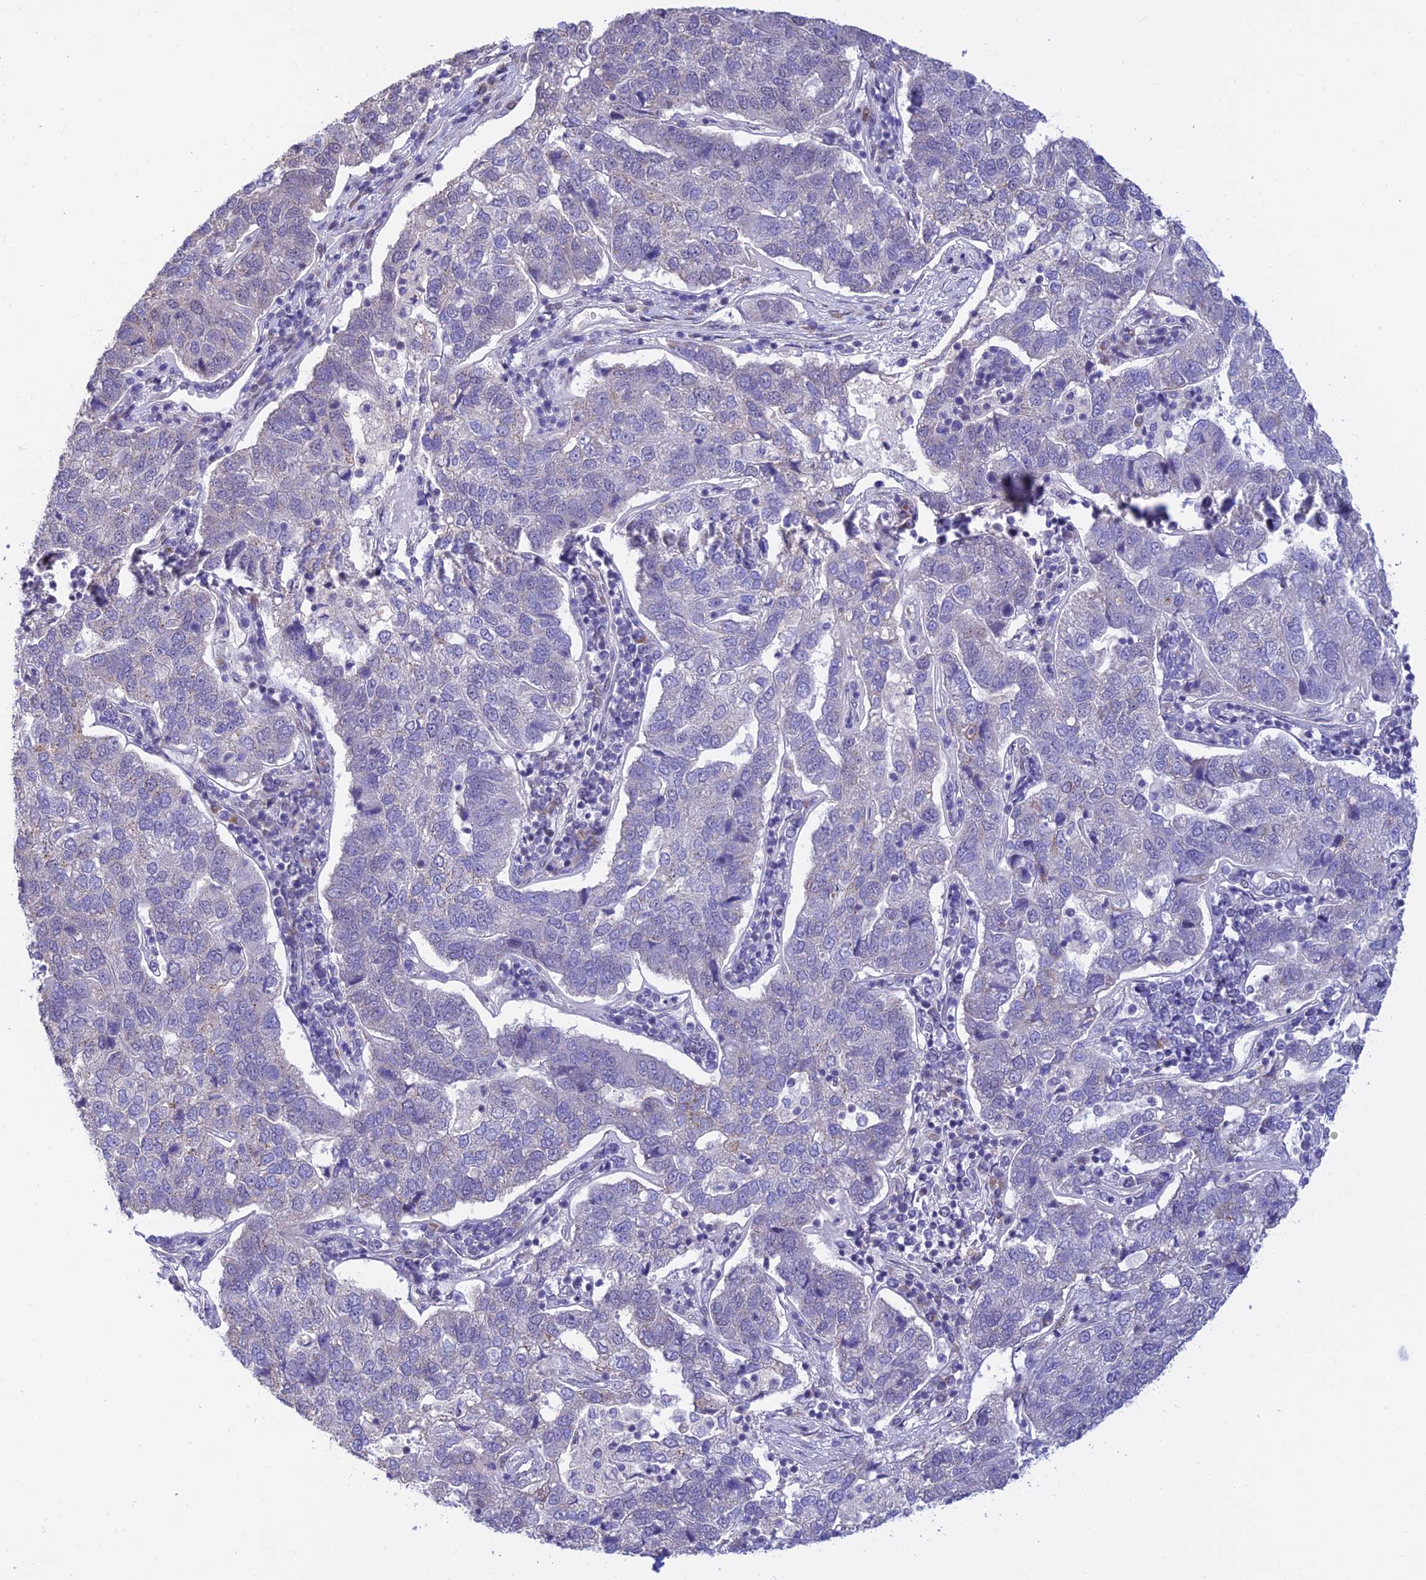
{"staining": {"intensity": "negative", "quantity": "none", "location": "none"}, "tissue": "pancreatic cancer", "cell_type": "Tumor cells", "image_type": "cancer", "snomed": [{"axis": "morphology", "description": "Adenocarcinoma, NOS"}, {"axis": "topography", "description": "Pancreas"}], "caption": "Pancreatic cancer stained for a protein using immunohistochemistry demonstrates no staining tumor cells.", "gene": "INKA1", "patient": {"sex": "female", "age": 61}}